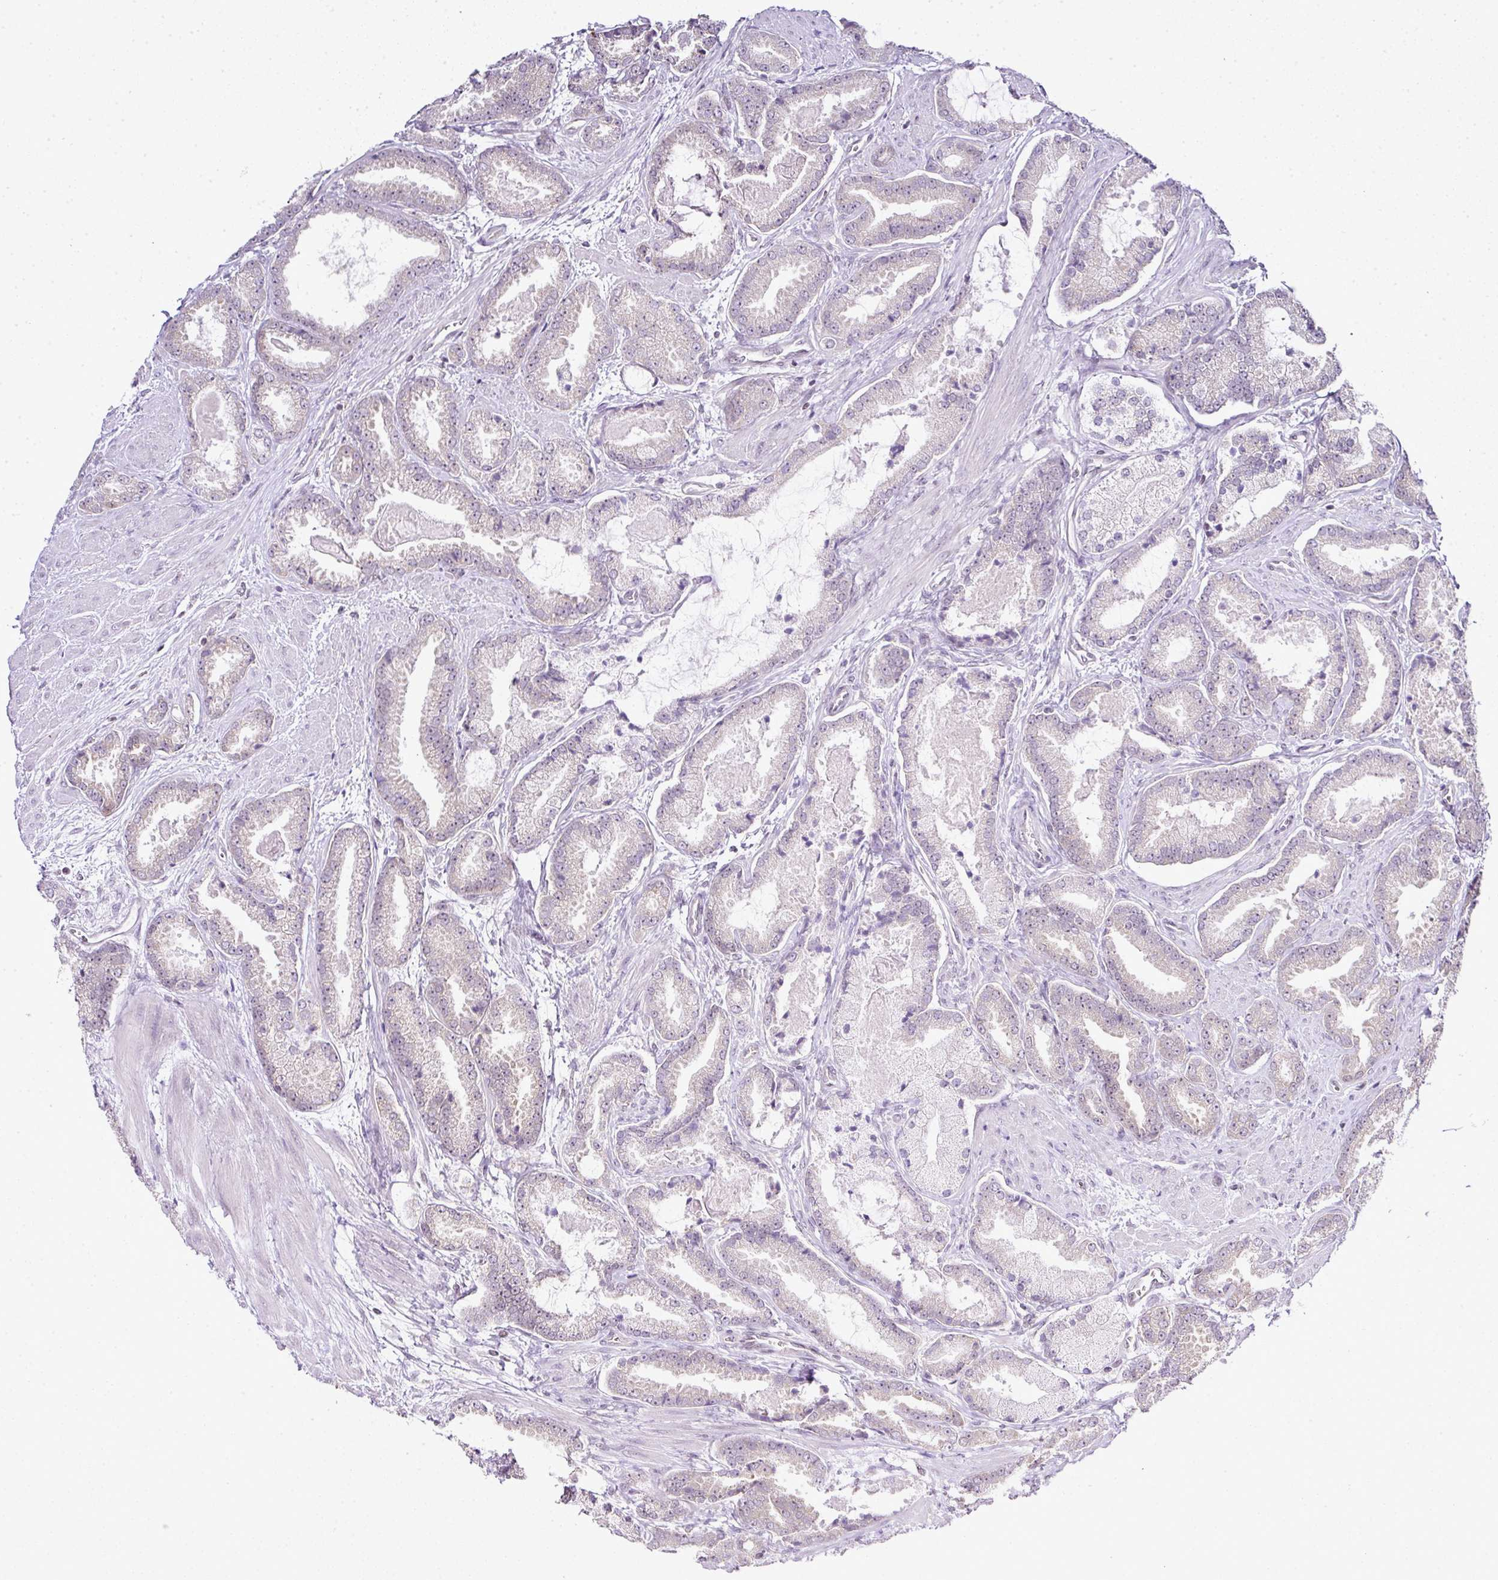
{"staining": {"intensity": "negative", "quantity": "none", "location": "none"}, "tissue": "prostate cancer", "cell_type": "Tumor cells", "image_type": "cancer", "snomed": [{"axis": "morphology", "description": "Adenocarcinoma, Low grade"}, {"axis": "topography", "description": "Prostate"}], "caption": "Tumor cells are negative for protein expression in human prostate cancer (low-grade adenocarcinoma).", "gene": "FAM32A", "patient": {"sex": "male", "age": 62}}